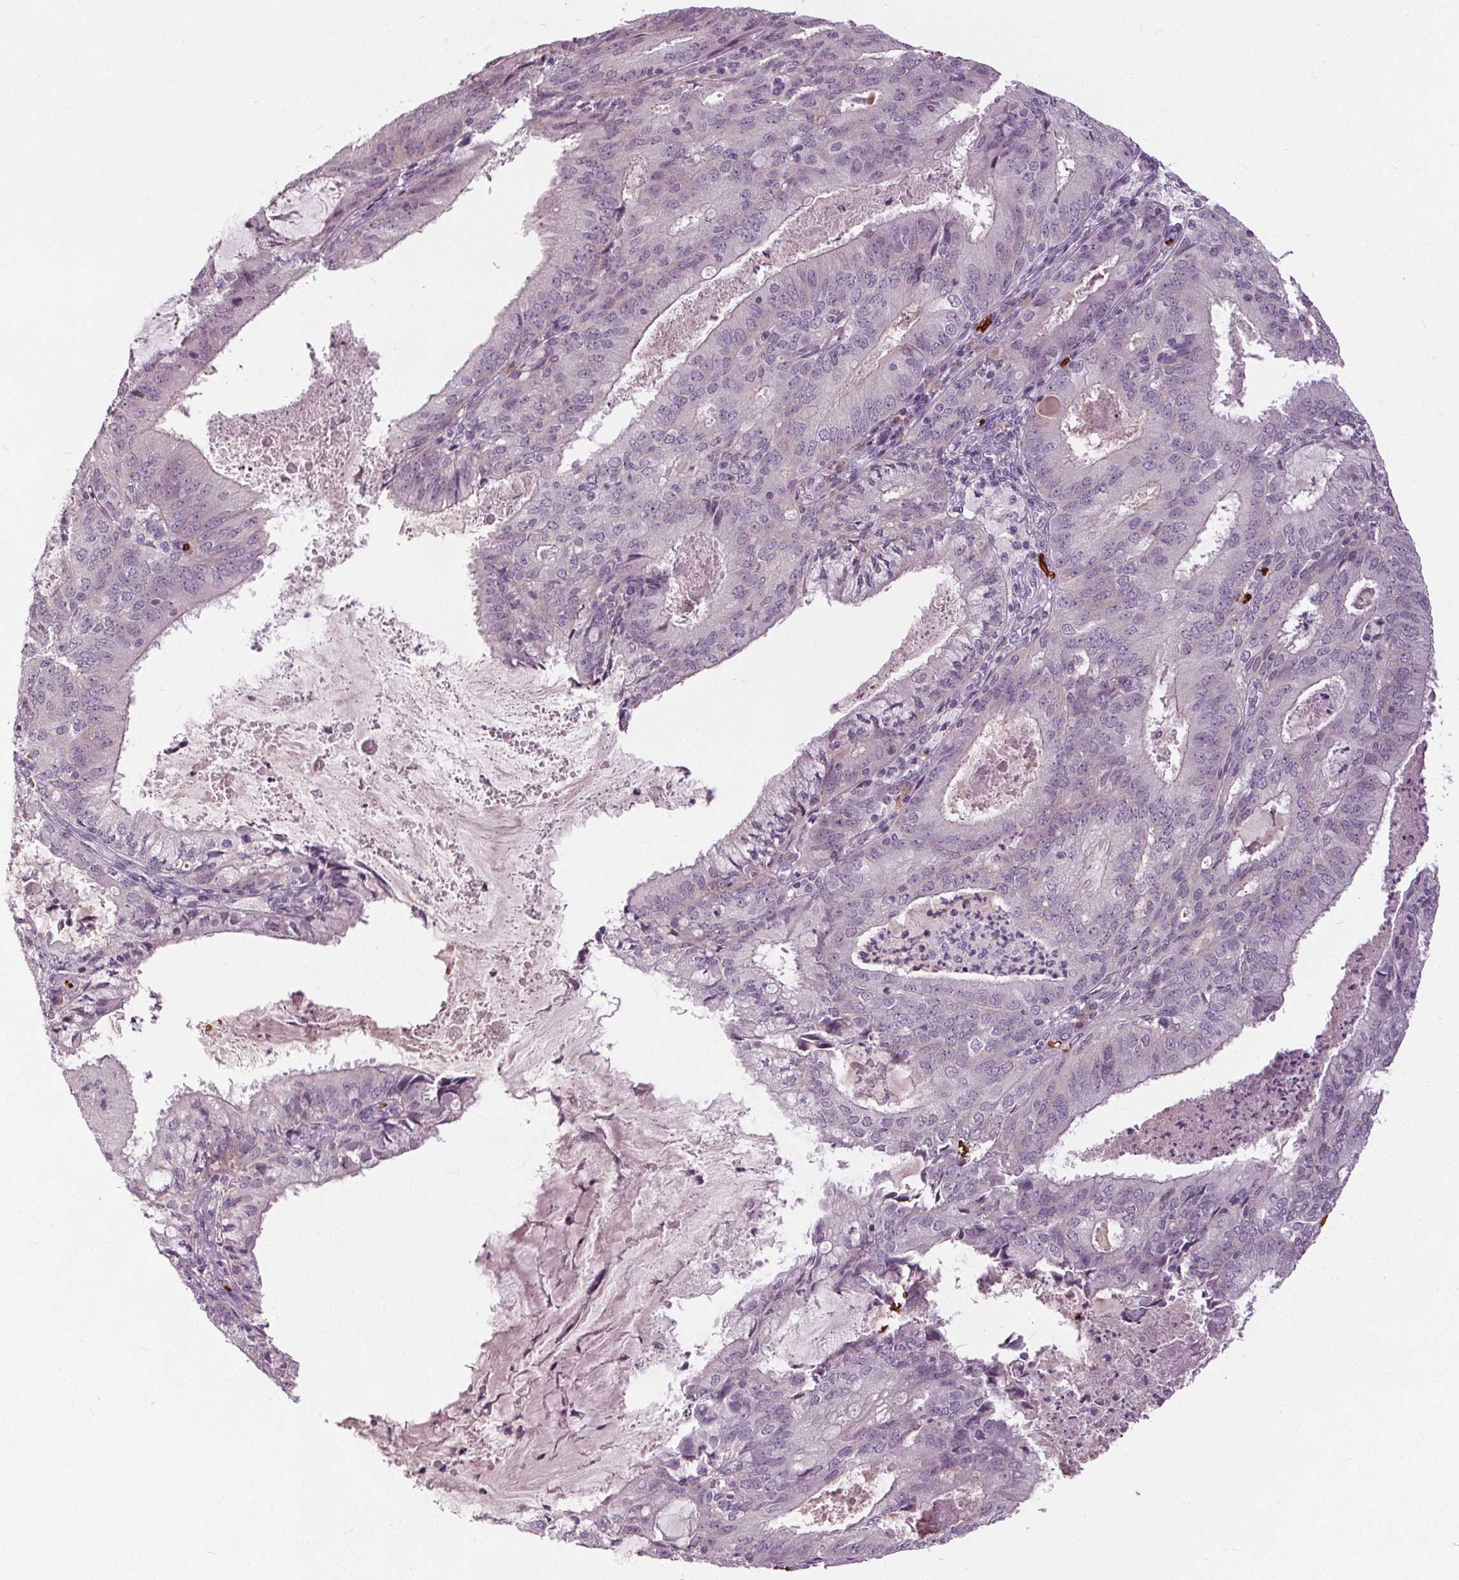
{"staining": {"intensity": "negative", "quantity": "none", "location": "none"}, "tissue": "endometrial cancer", "cell_type": "Tumor cells", "image_type": "cancer", "snomed": [{"axis": "morphology", "description": "Adenocarcinoma, NOS"}, {"axis": "topography", "description": "Endometrium"}], "caption": "Protein analysis of endometrial cancer (adenocarcinoma) reveals no significant positivity in tumor cells.", "gene": "SLC4A1", "patient": {"sex": "female", "age": 57}}